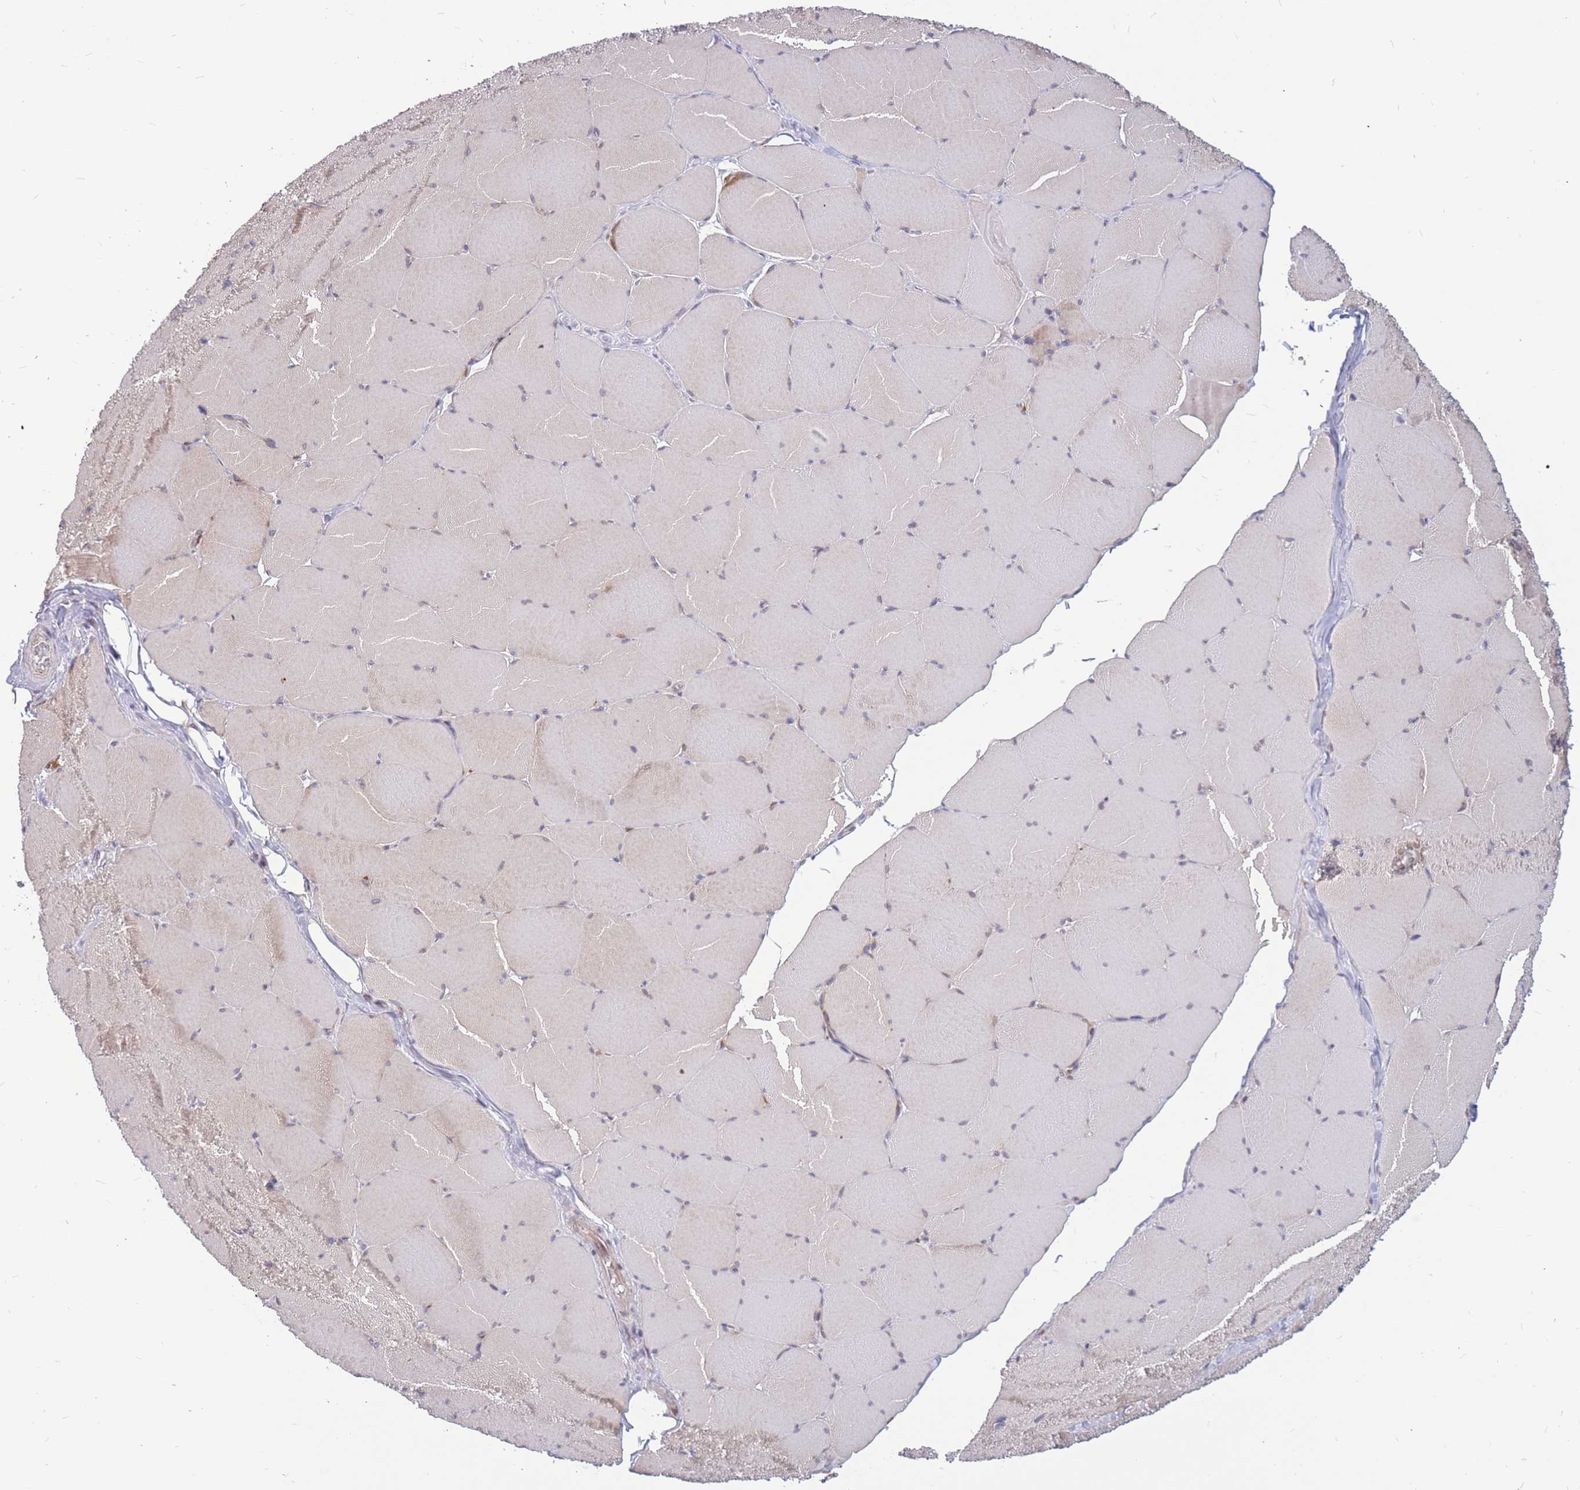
{"staining": {"intensity": "moderate", "quantity": "<25%", "location": "cytoplasmic/membranous"}, "tissue": "skeletal muscle", "cell_type": "Myocytes", "image_type": "normal", "snomed": [{"axis": "morphology", "description": "Normal tissue, NOS"}, {"axis": "topography", "description": "Skeletal muscle"}, {"axis": "topography", "description": "Head-Neck"}], "caption": "Brown immunohistochemical staining in benign human skeletal muscle exhibits moderate cytoplasmic/membranous expression in approximately <25% of myocytes. The staining is performed using DAB (3,3'-diaminobenzidine) brown chromogen to label protein expression. The nuclei are counter-stained blue using hematoxylin.", "gene": "ADD2", "patient": {"sex": "male", "age": 66}}